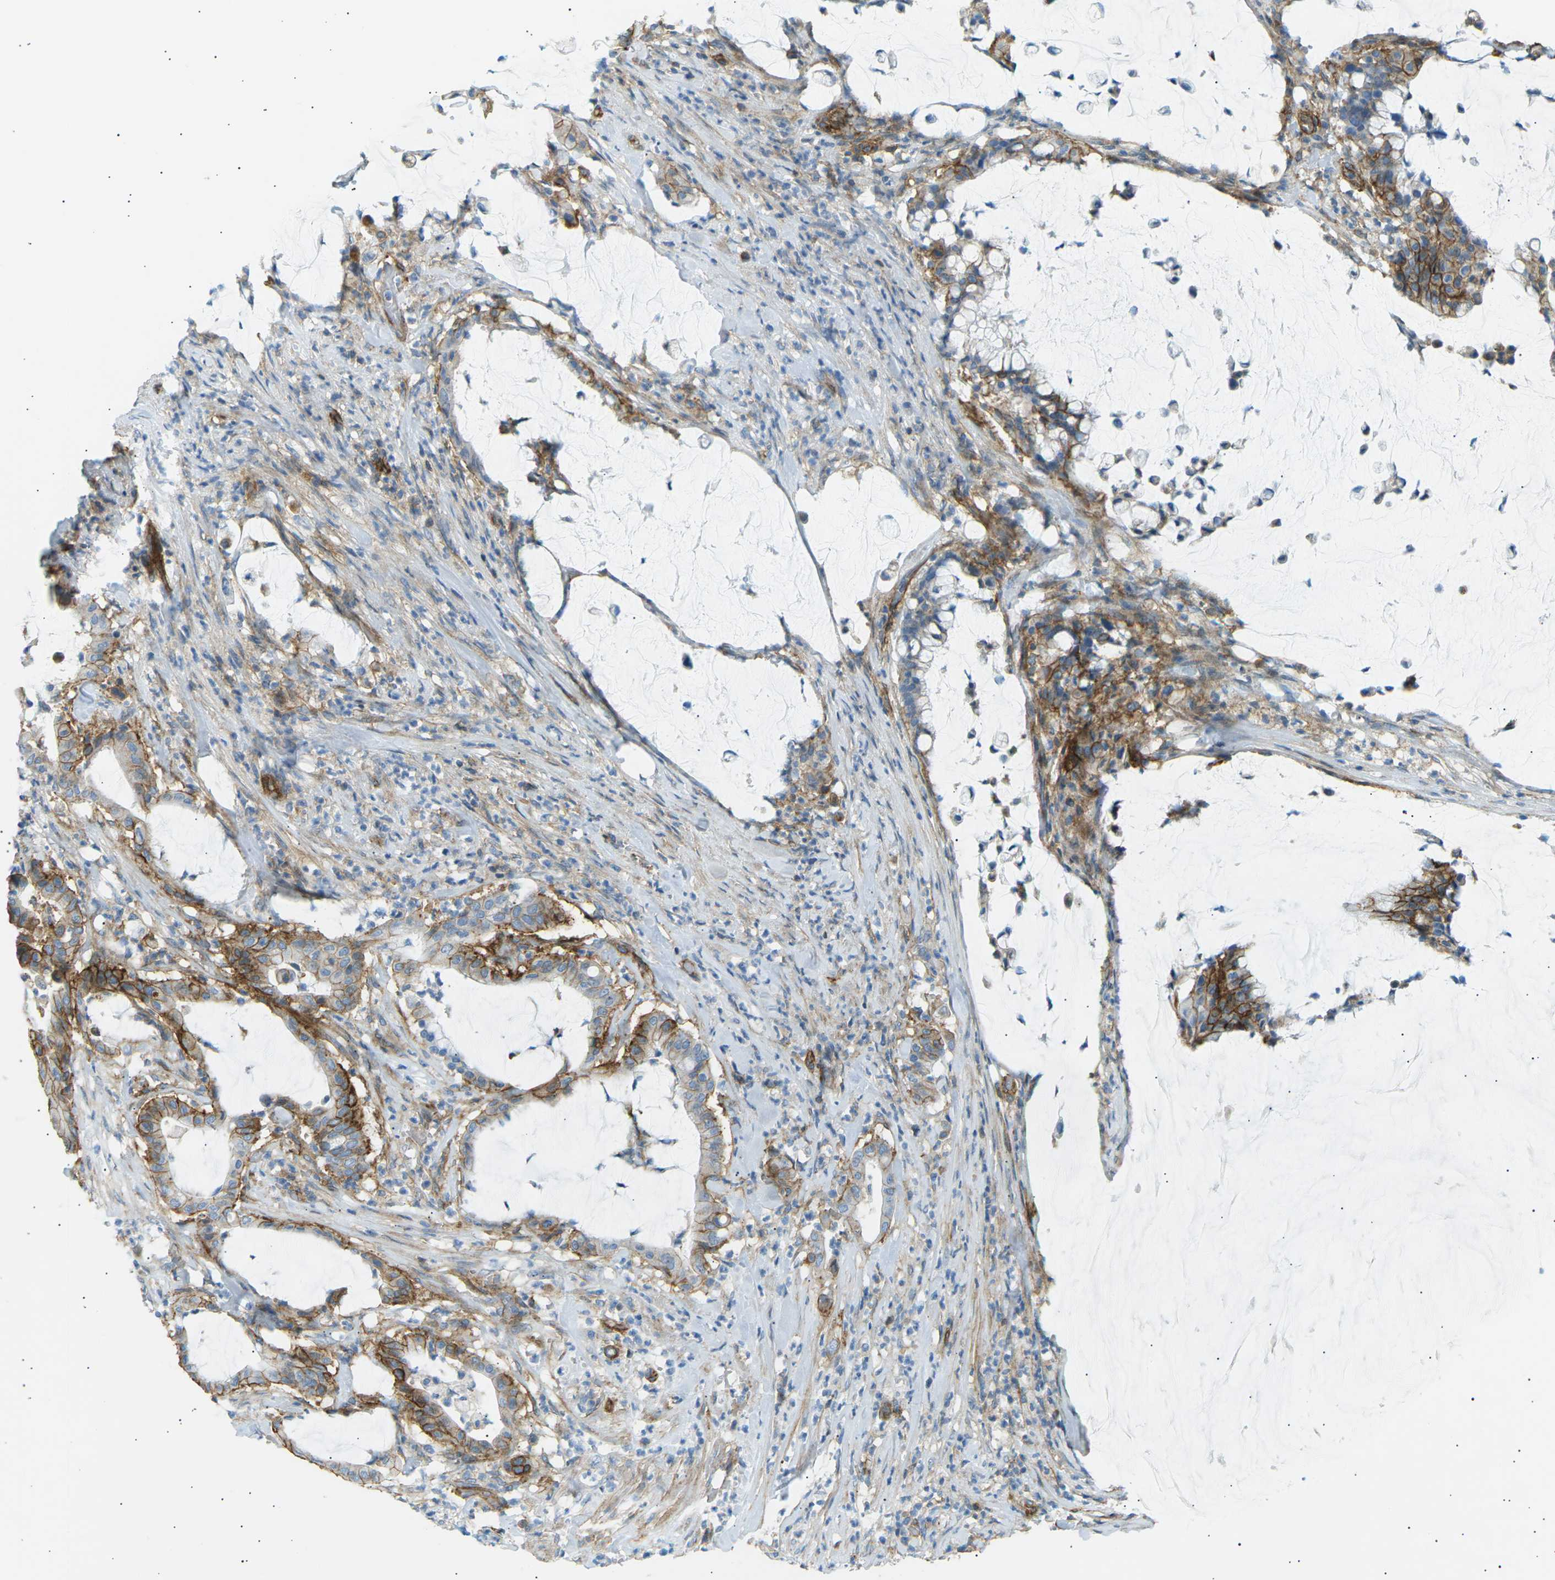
{"staining": {"intensity": "moderate", "quantity": "25%-75%", "location": "cytoplasmic/membranous"}, "tissue": "pancreatic cancer", "cell_type": "Tumor cells", "image_type": "cancer", "snomed": [{"axis": "morphology", "description": "Adenocarcinoma, NOS"}, {"axis": "topography", "description": "Pancreas"}], "caption": "Moderate cytoplasmic/membranous protein staining is identified in approximately 25%-75% of tumor cells in pancreatic cancer.", "gene": "ATP2B4", "patient": {"sex": "male", "age": 41}}